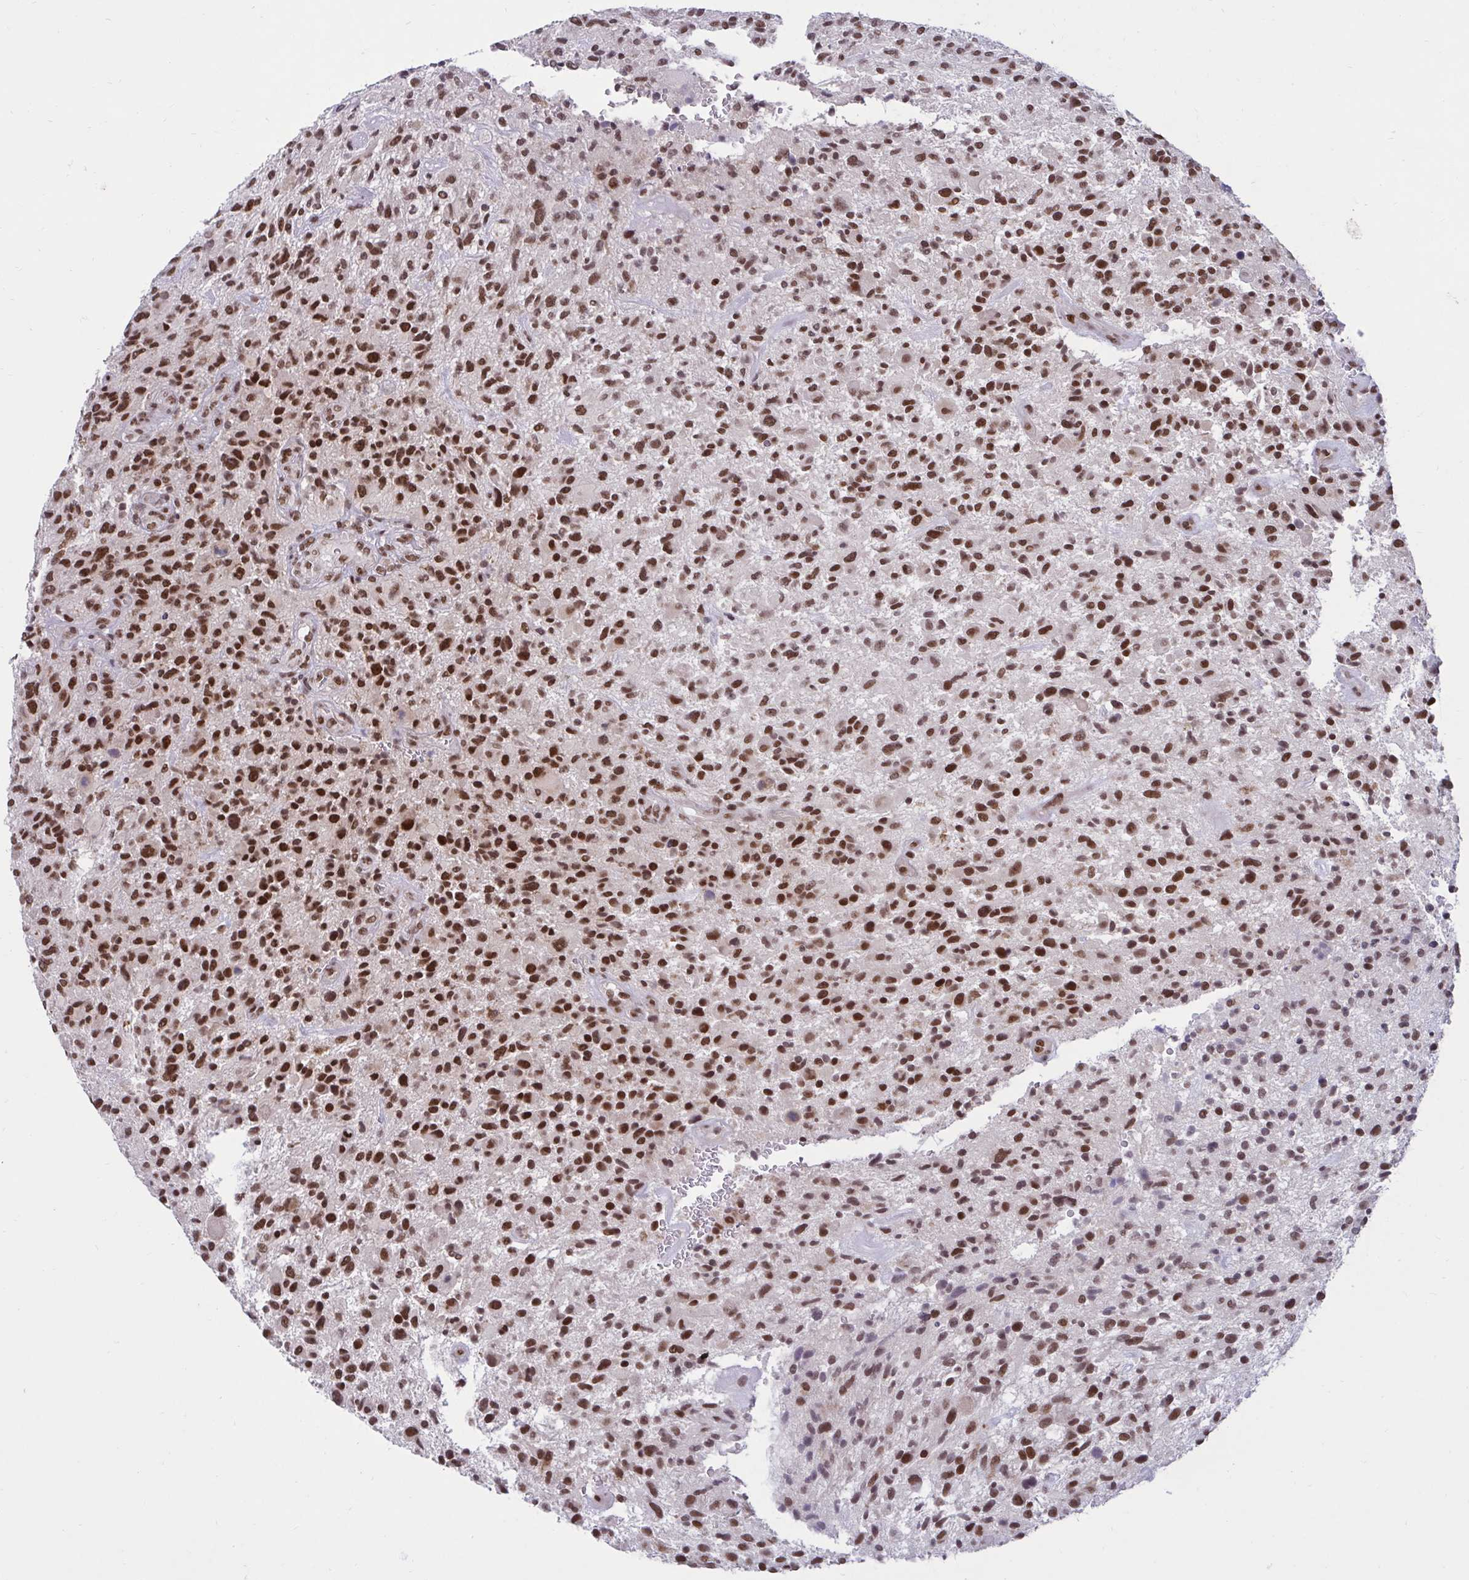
{"staining": {"intensity": "moderate", "quantity": ">75%", "location": "nuclear"}, "tissue": "glioma", "cell_type": "Tumor cells", "image_type": "cancer", "snomed": [{"axis": "morphology", "description": "Glioma, malignant, High grade"}, {"axis": "topography", "description": "Brain"}], "caption": "IHC (DAB (3,3'-diaminobenzidine)) staining of glioma reveals moderate nuclear protein expression in about >75% of tumor cells. (IHC, brightfield microscopy, high magnification).", "gene": "PHF10", "patient": {"sex": "male", "age": 47}}